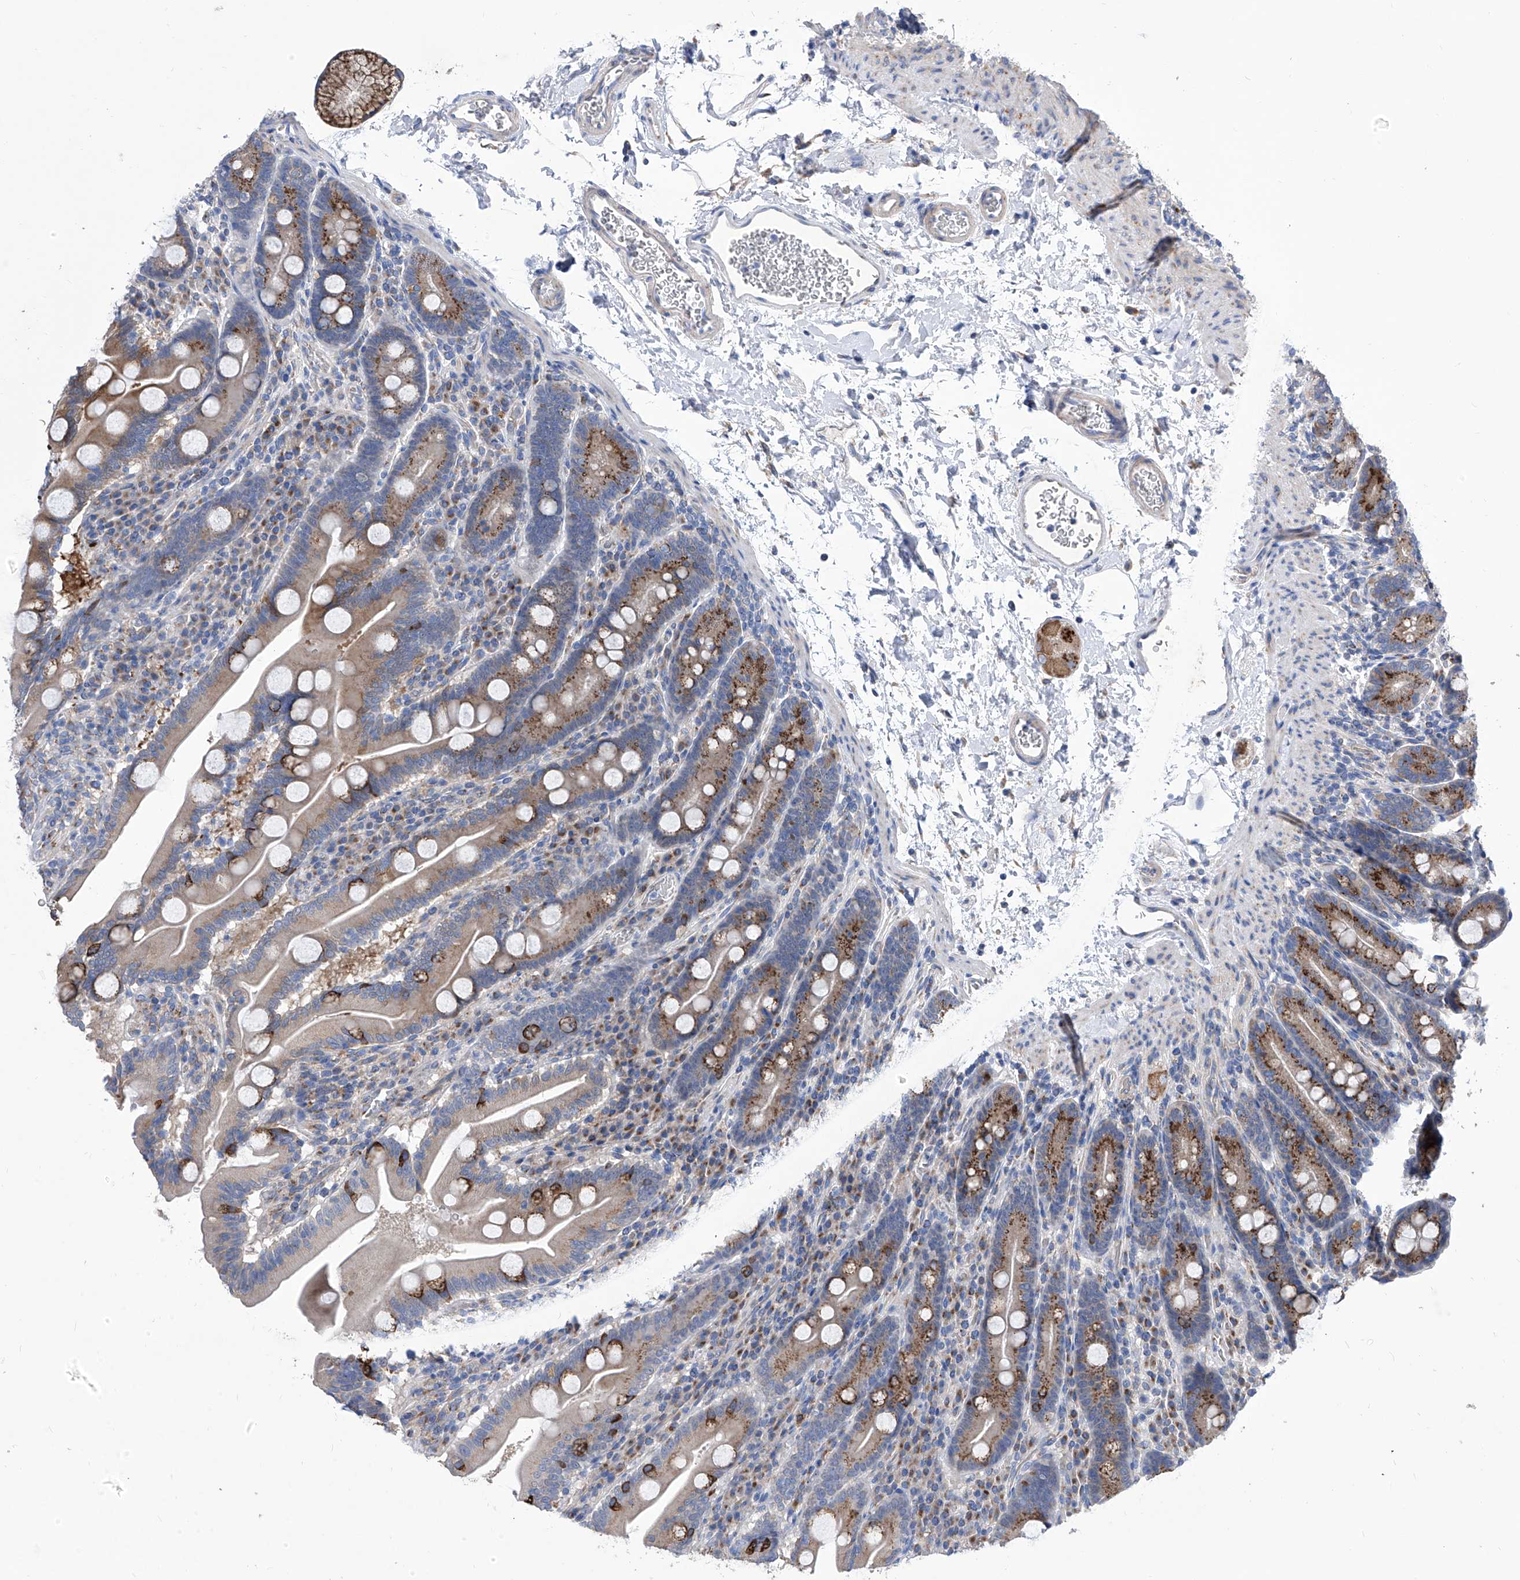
{"staining": {"intensity": "strong", "quantity": ">75%", "location": "cytoplasmic/membranous"}, "tissue": "duodenum", "cell_type": "Glandular cells", "image_type": "normal", "snomed": [{"axis": "morphology", "description": "Normal tissue, NOS"}, {"axis": "topography", "description": "Duodenum"}], "caption": "An IHC histopathology image of unremarkable tissue is shown. Protein staining in brown shows strong cytoplasmic/membranous positivity in duodenum within glandular cells.", "gene": "TJAP1", "patient": {"sex": "male", "age": 35}}